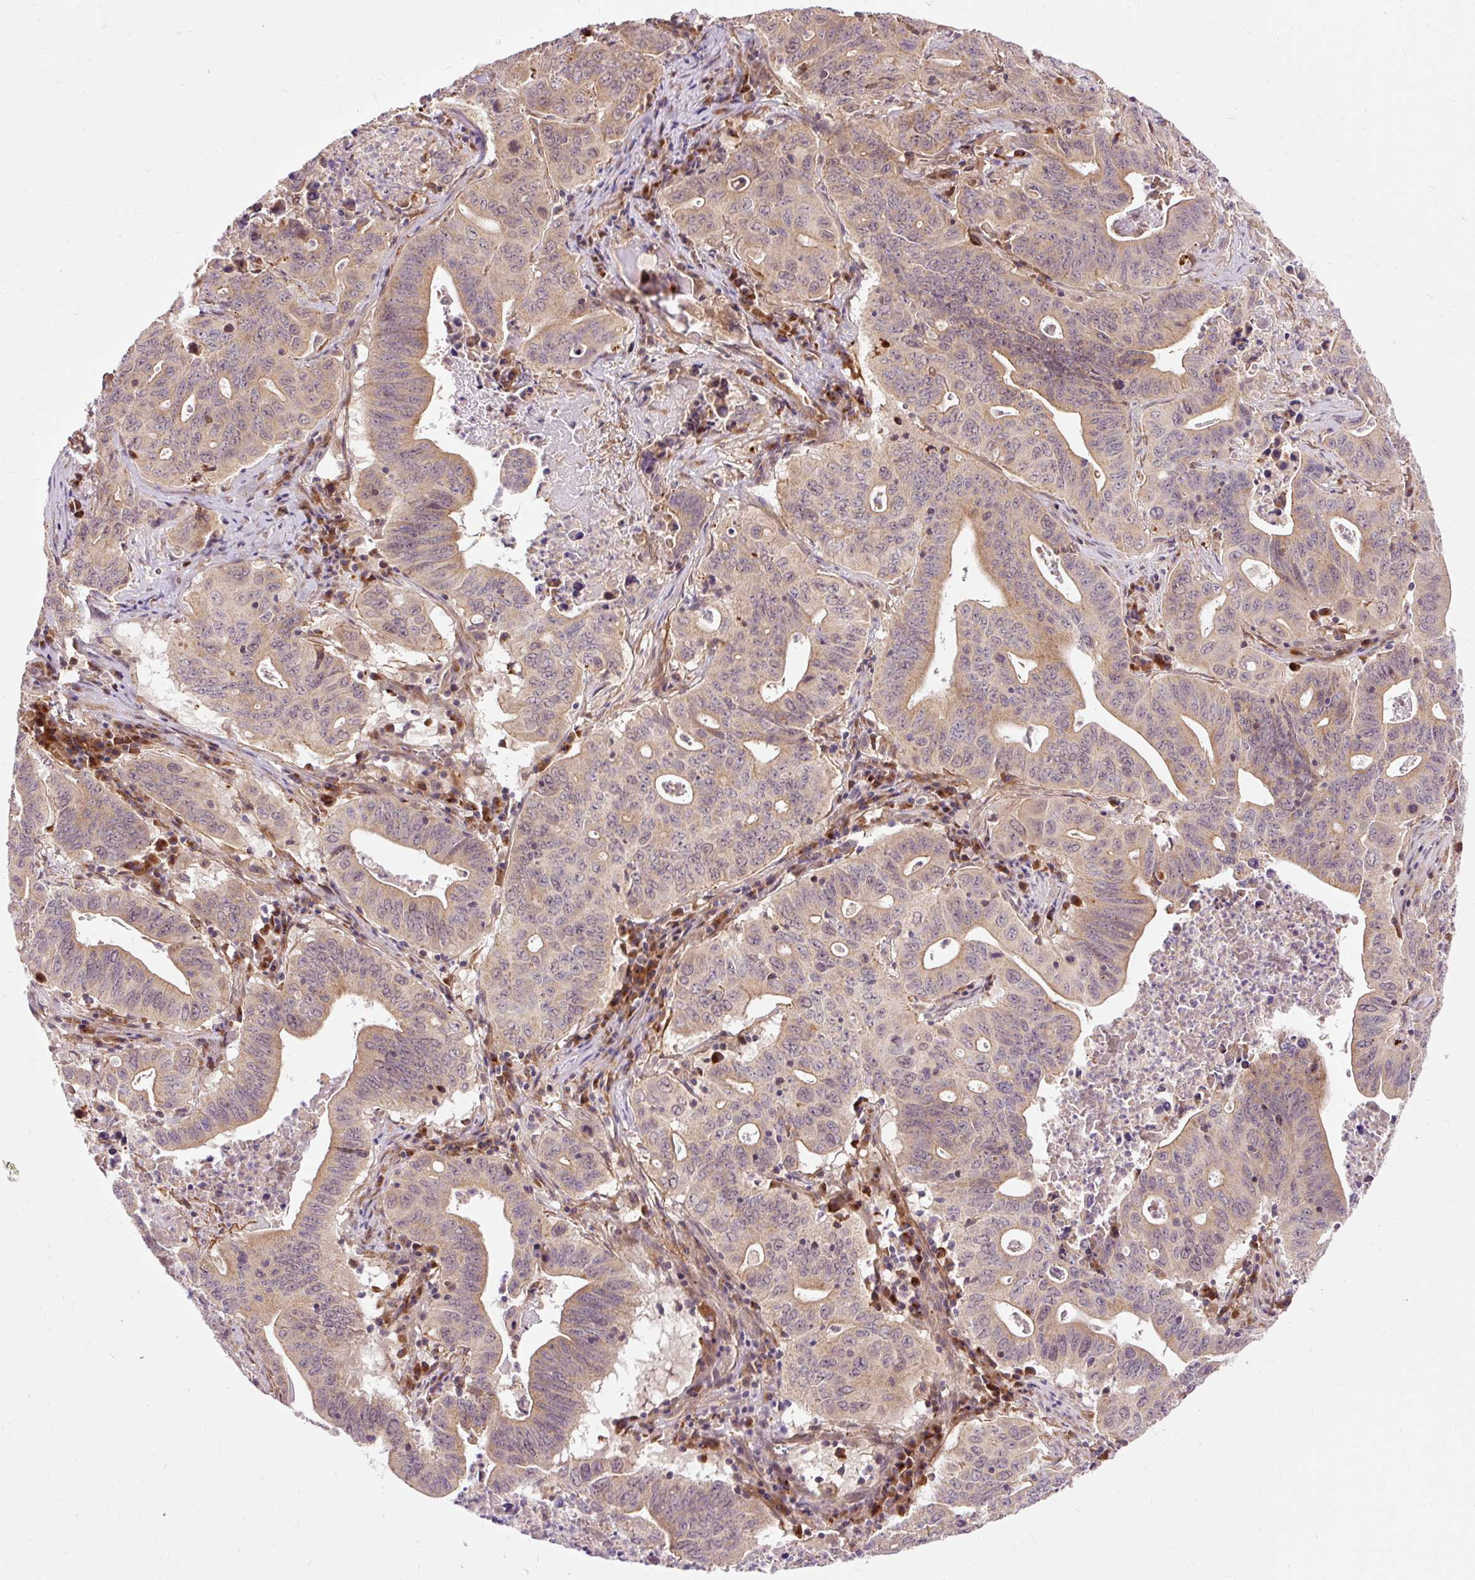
{"staining": {"intensity": "weak", "quantity": "25%-75%", "location": "cytoplasmic/membranous"}, "tissue": "lung cancer", "cell_type": "Tumor cells", "image_type": "cancer", "snomed": [{"axis": "morphology", "description": "Adenocarcinoma, NOS"}, {"axis": "topography", "description": "Lung"}], "caption": "The immunohistochemical stain highlights weak cytoplasmic/membranous expression in tumor cells of lung cancer tissue.", "gene": "RIPOR3", "patient": {"sex": "female", "age": 60}}